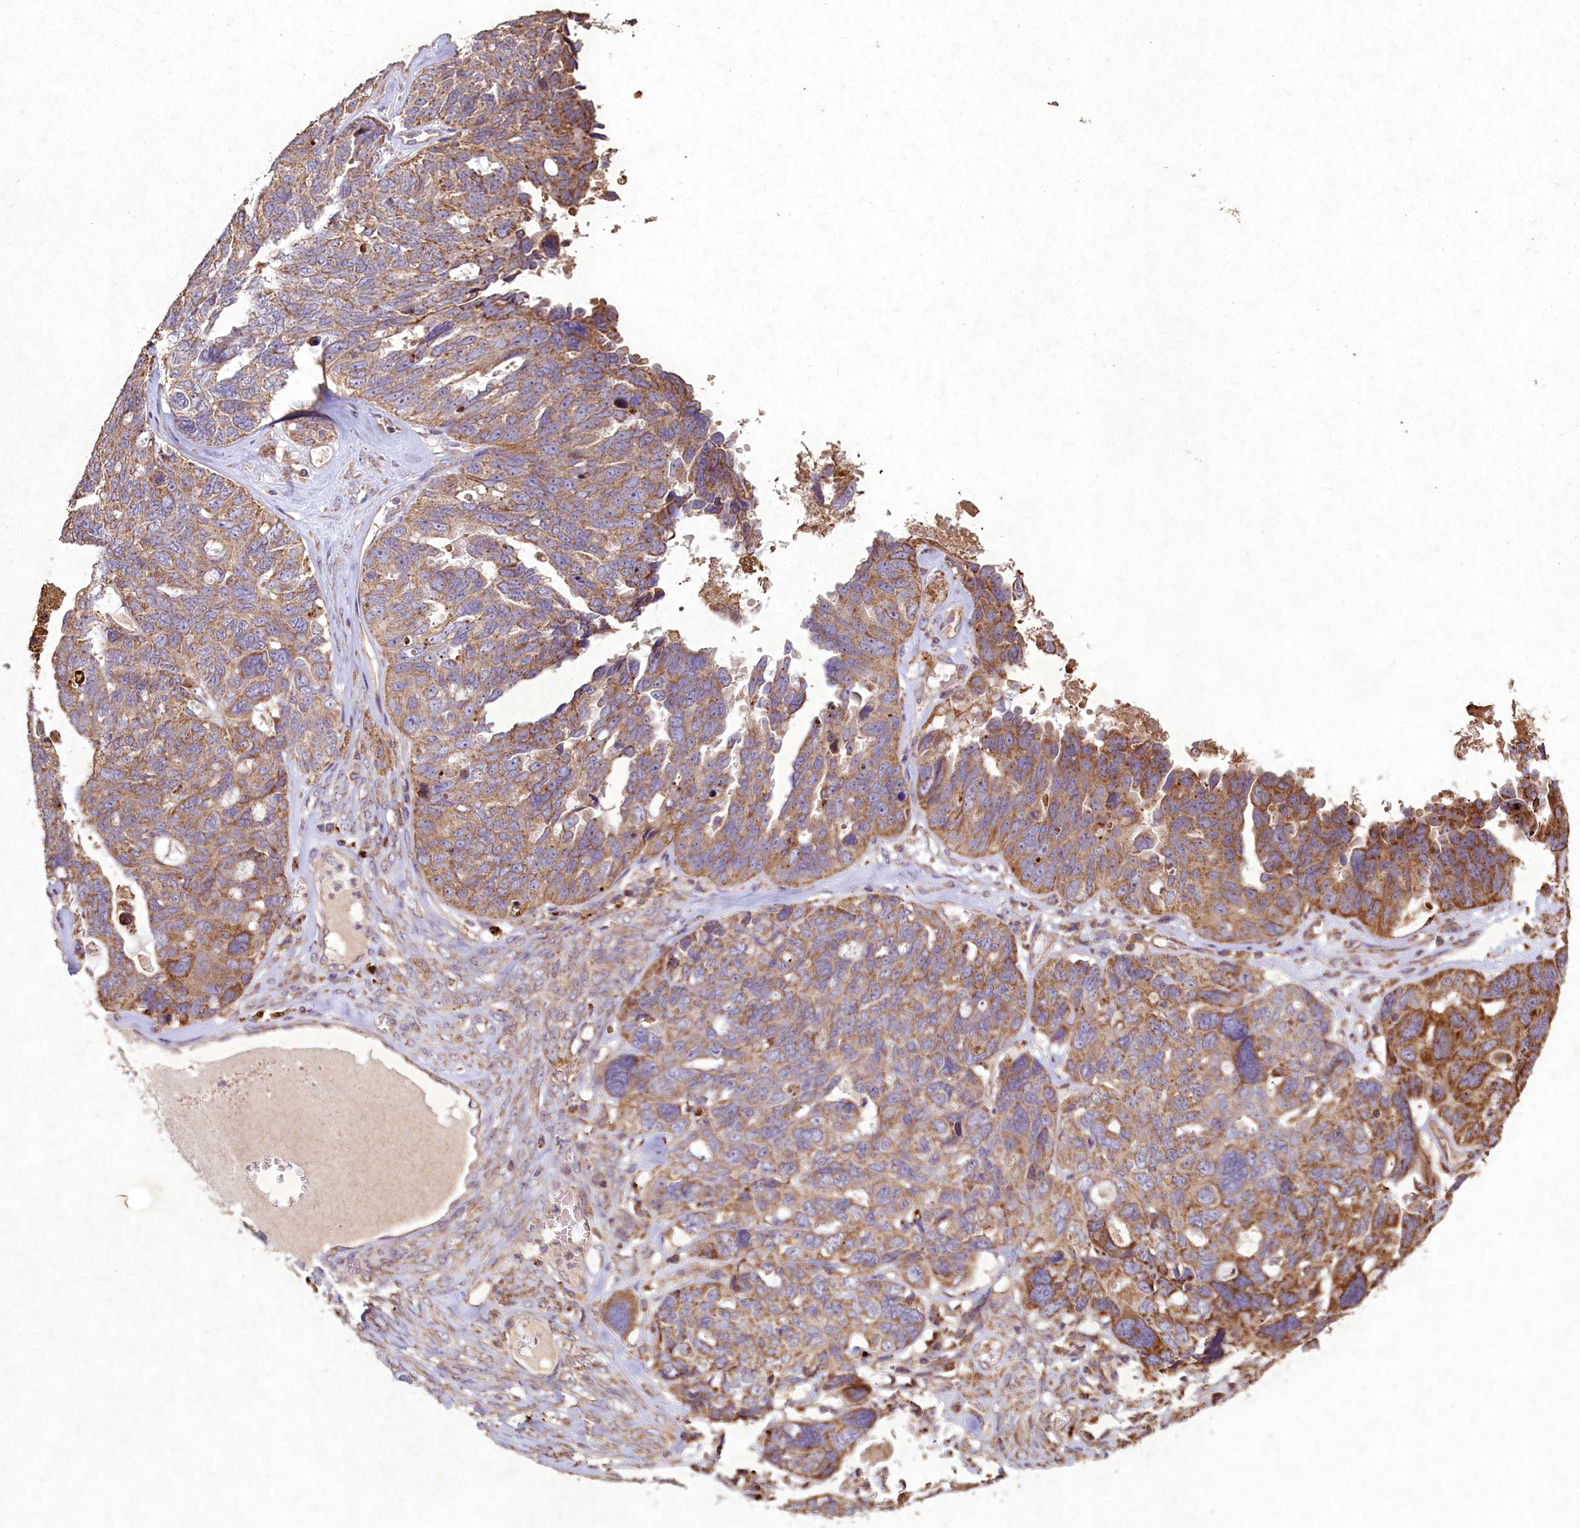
{"staining": {"intensity": "moderate", "quantity": ">75%", "location": "cytoplasmic/membranous"}, "tissue": "ovarian cancer", "cell_type": "Tumor cells", "image_type": "cancer", "snomed": [{"axis": "morphology", "description": "Cystadenocarcinoma, serous, NOS"}, {"axis": "topography", "description": "Ovary"}], "caption": "The micrograph shows immunohistochemical staining of ovarian cancer (serous cystadenocarcinoma). There is moderate cytoplasmic/membranous positivity is seen in approximately >75% of tumor cells.", "gene": "CIAO2B", "patient": {"sex": "female", "age": 79}}